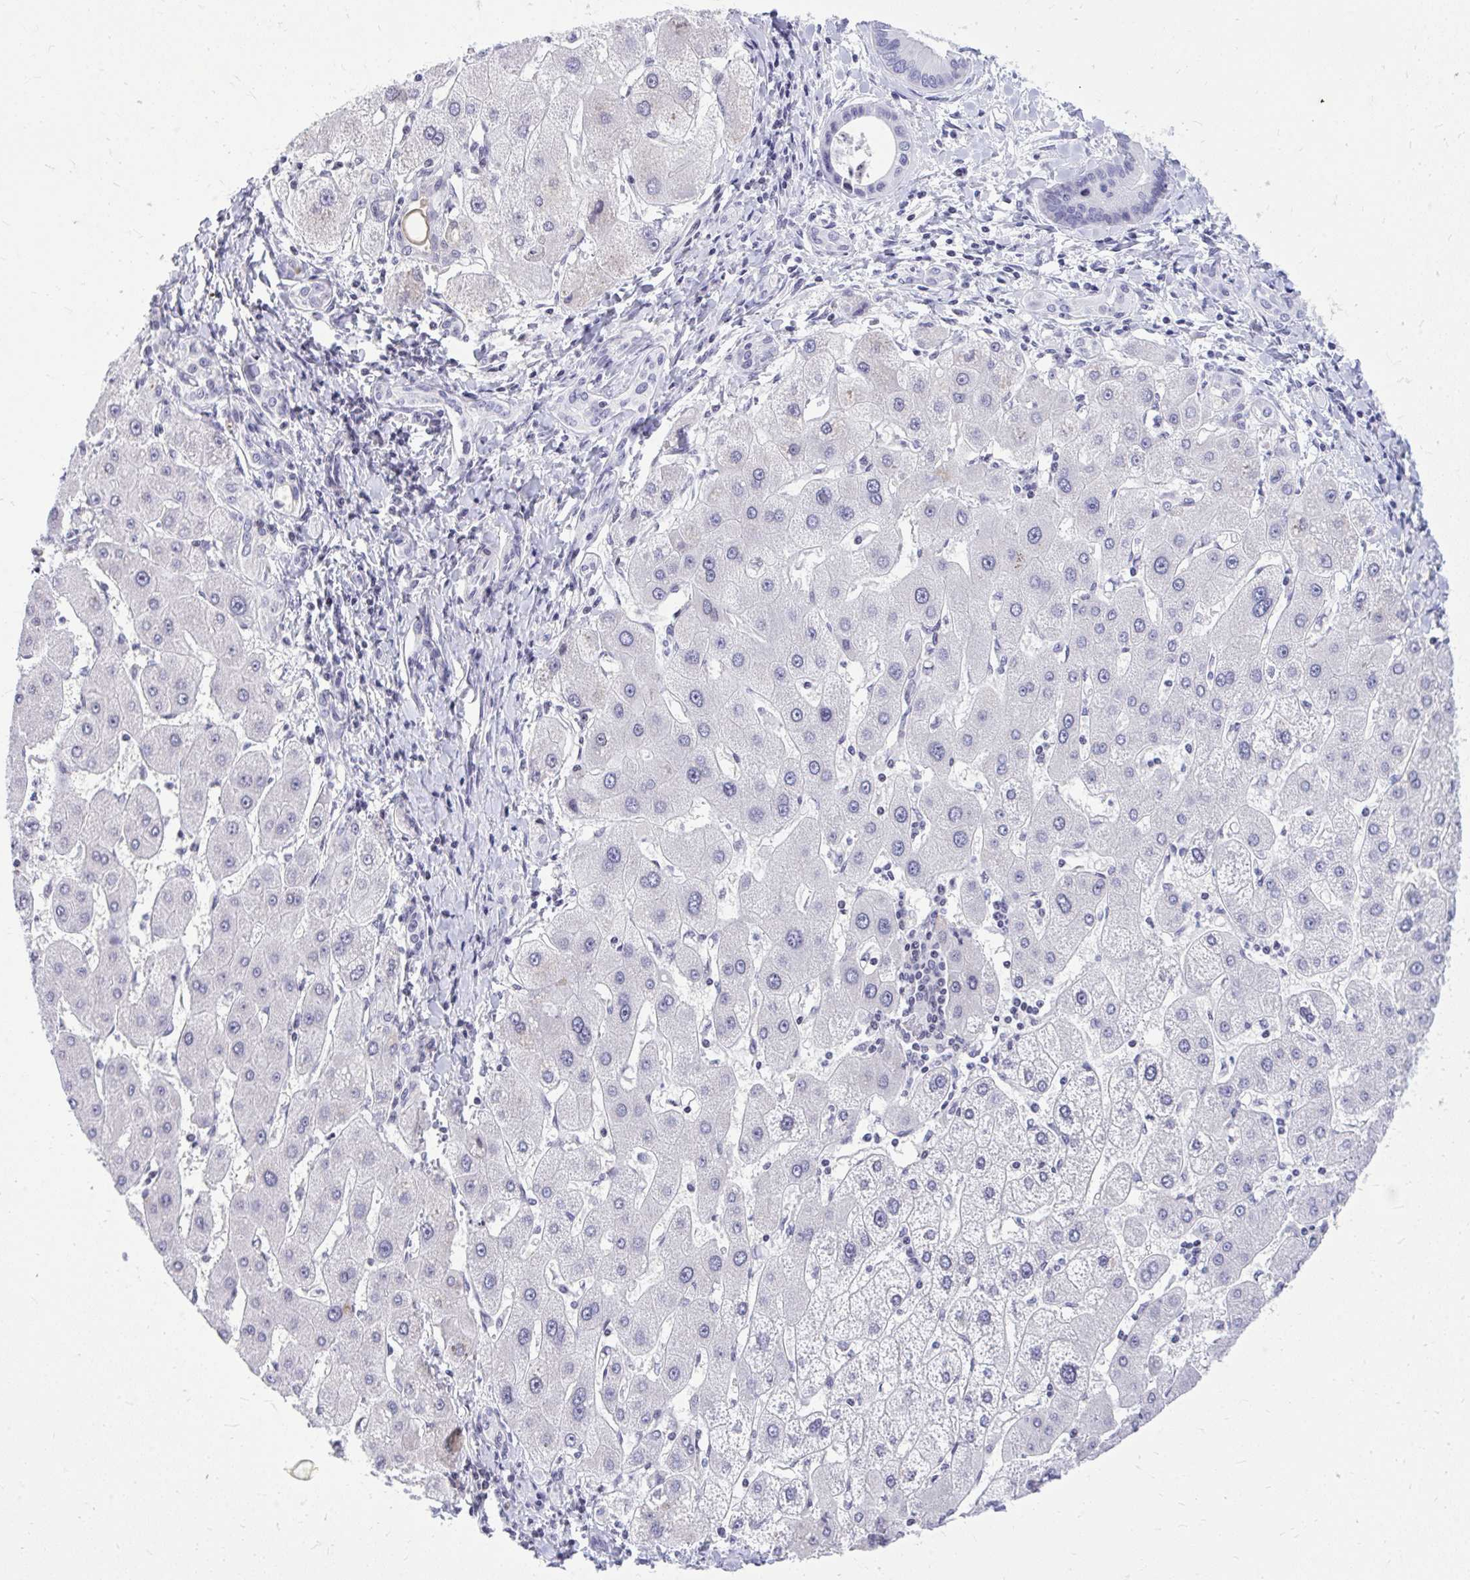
{"staining": {"intensity": "negative", "quantity": "none", "location": "none"}, "tissue": "liver cancer", "cell_type": "Tumor cells", "image_type": "cancer", "snomed": [{"axis": "morphology", "description": "Cholangiocarcinoma"}, {"axis": "topography", "description": "Liver"}], "caption": "This histopathology image is of liver cholangiocarcinoma stained with immunohistochemistry to label a protein in brown with the nuclei are counter-stained blue. There is no positivity in tumor cells.", "gene": "GABRA1", "patient": {"sex": "male", "age": 66}}